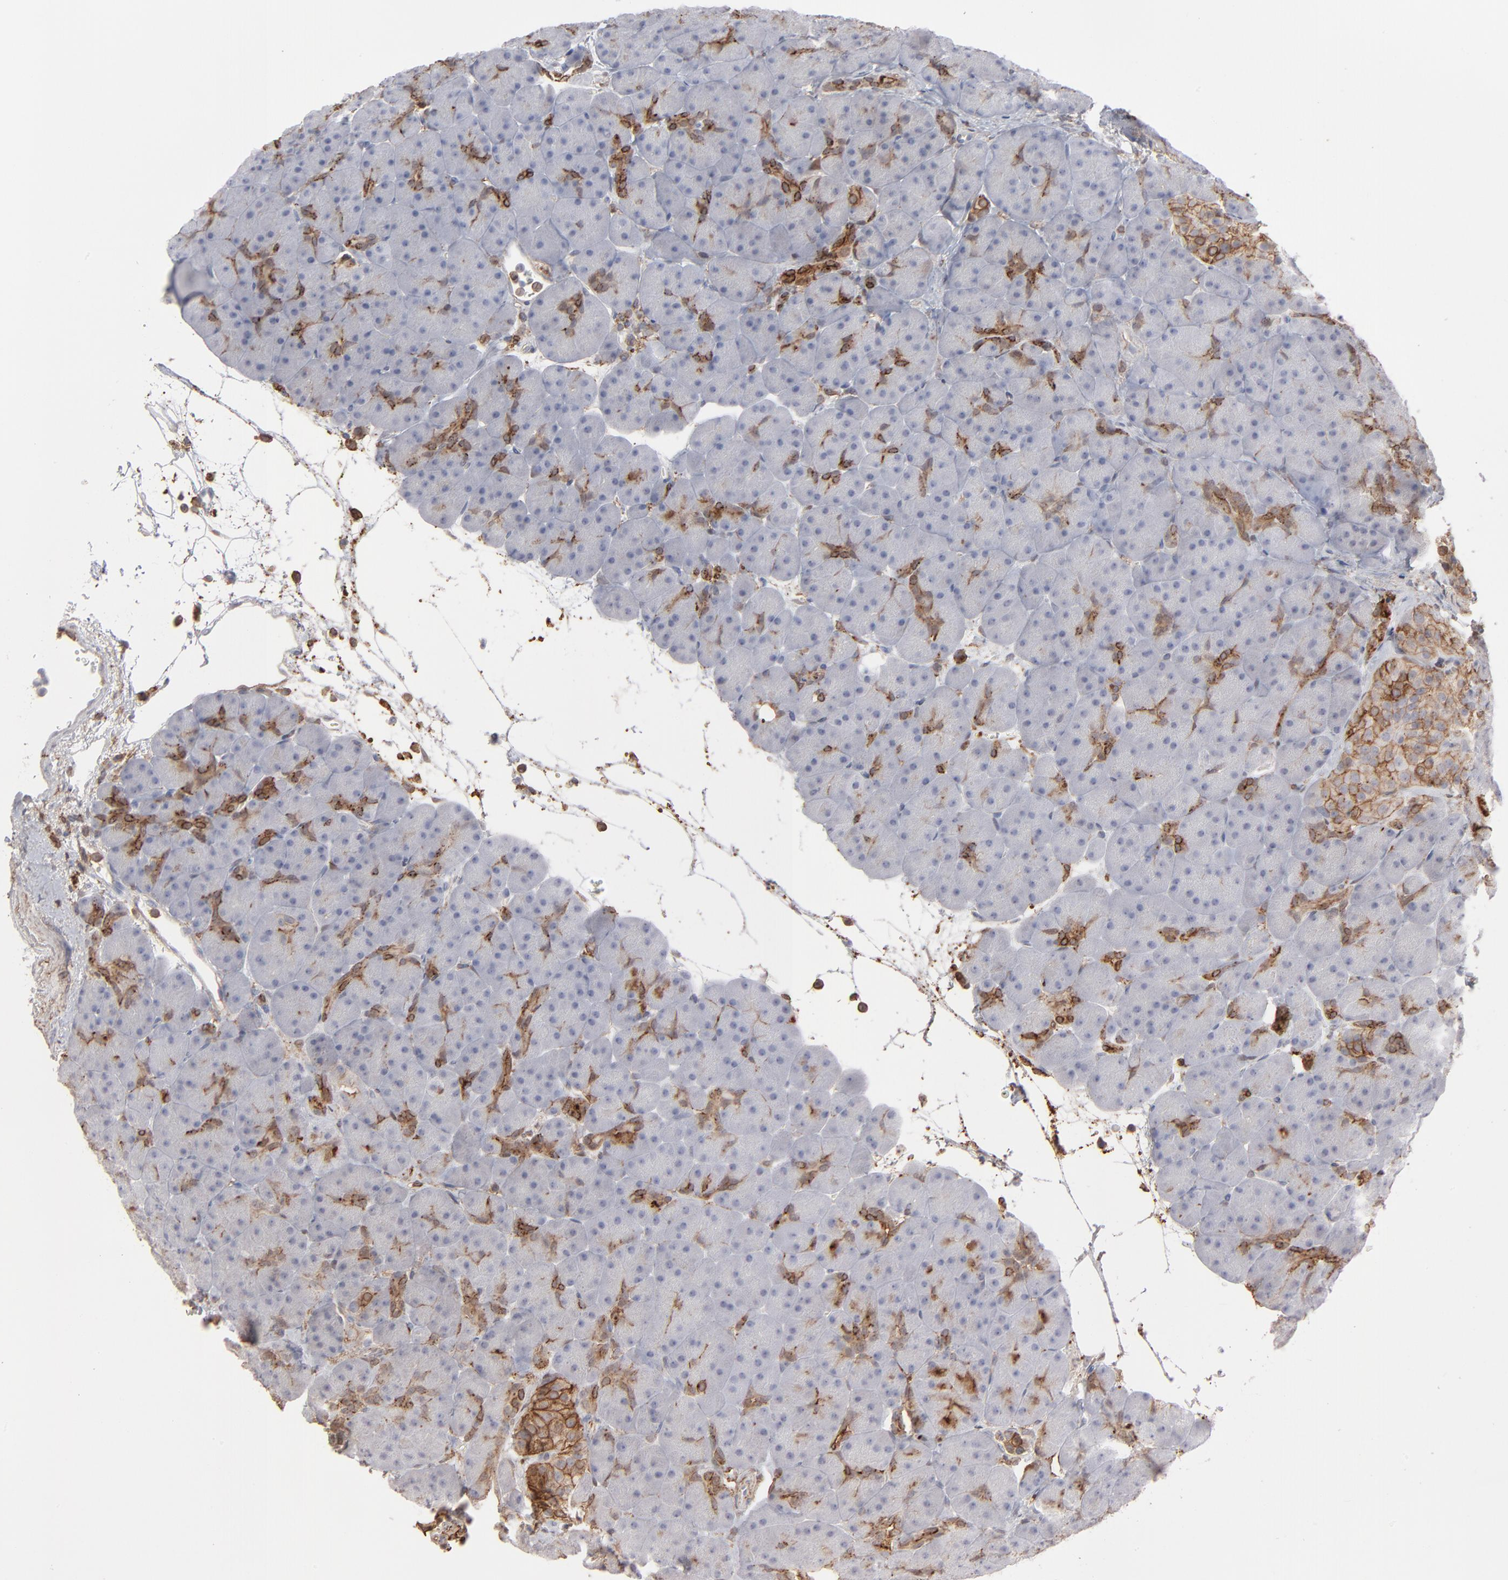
{"staining": {"intensity": "weak", "quantity": "<25%", "location": "cytoplasmic/membranous"}, "tissue": "pancreas", "cell_type": "Exocrine glandular cells", "image_type": "normal", "snomed": [{"axis": "morphology", "description": "Normal tissue, NOS"}, {"axis": "topography", "description": "Pancreas"}], "caption": "Exocrine glandular cells show no significant expression in normal pancreas. (DAB immunohistochemistry (IHC) with hematoxylin counter stain).", "gene": "ANXA5", "patient": {"sex": "male", "age": 66}}